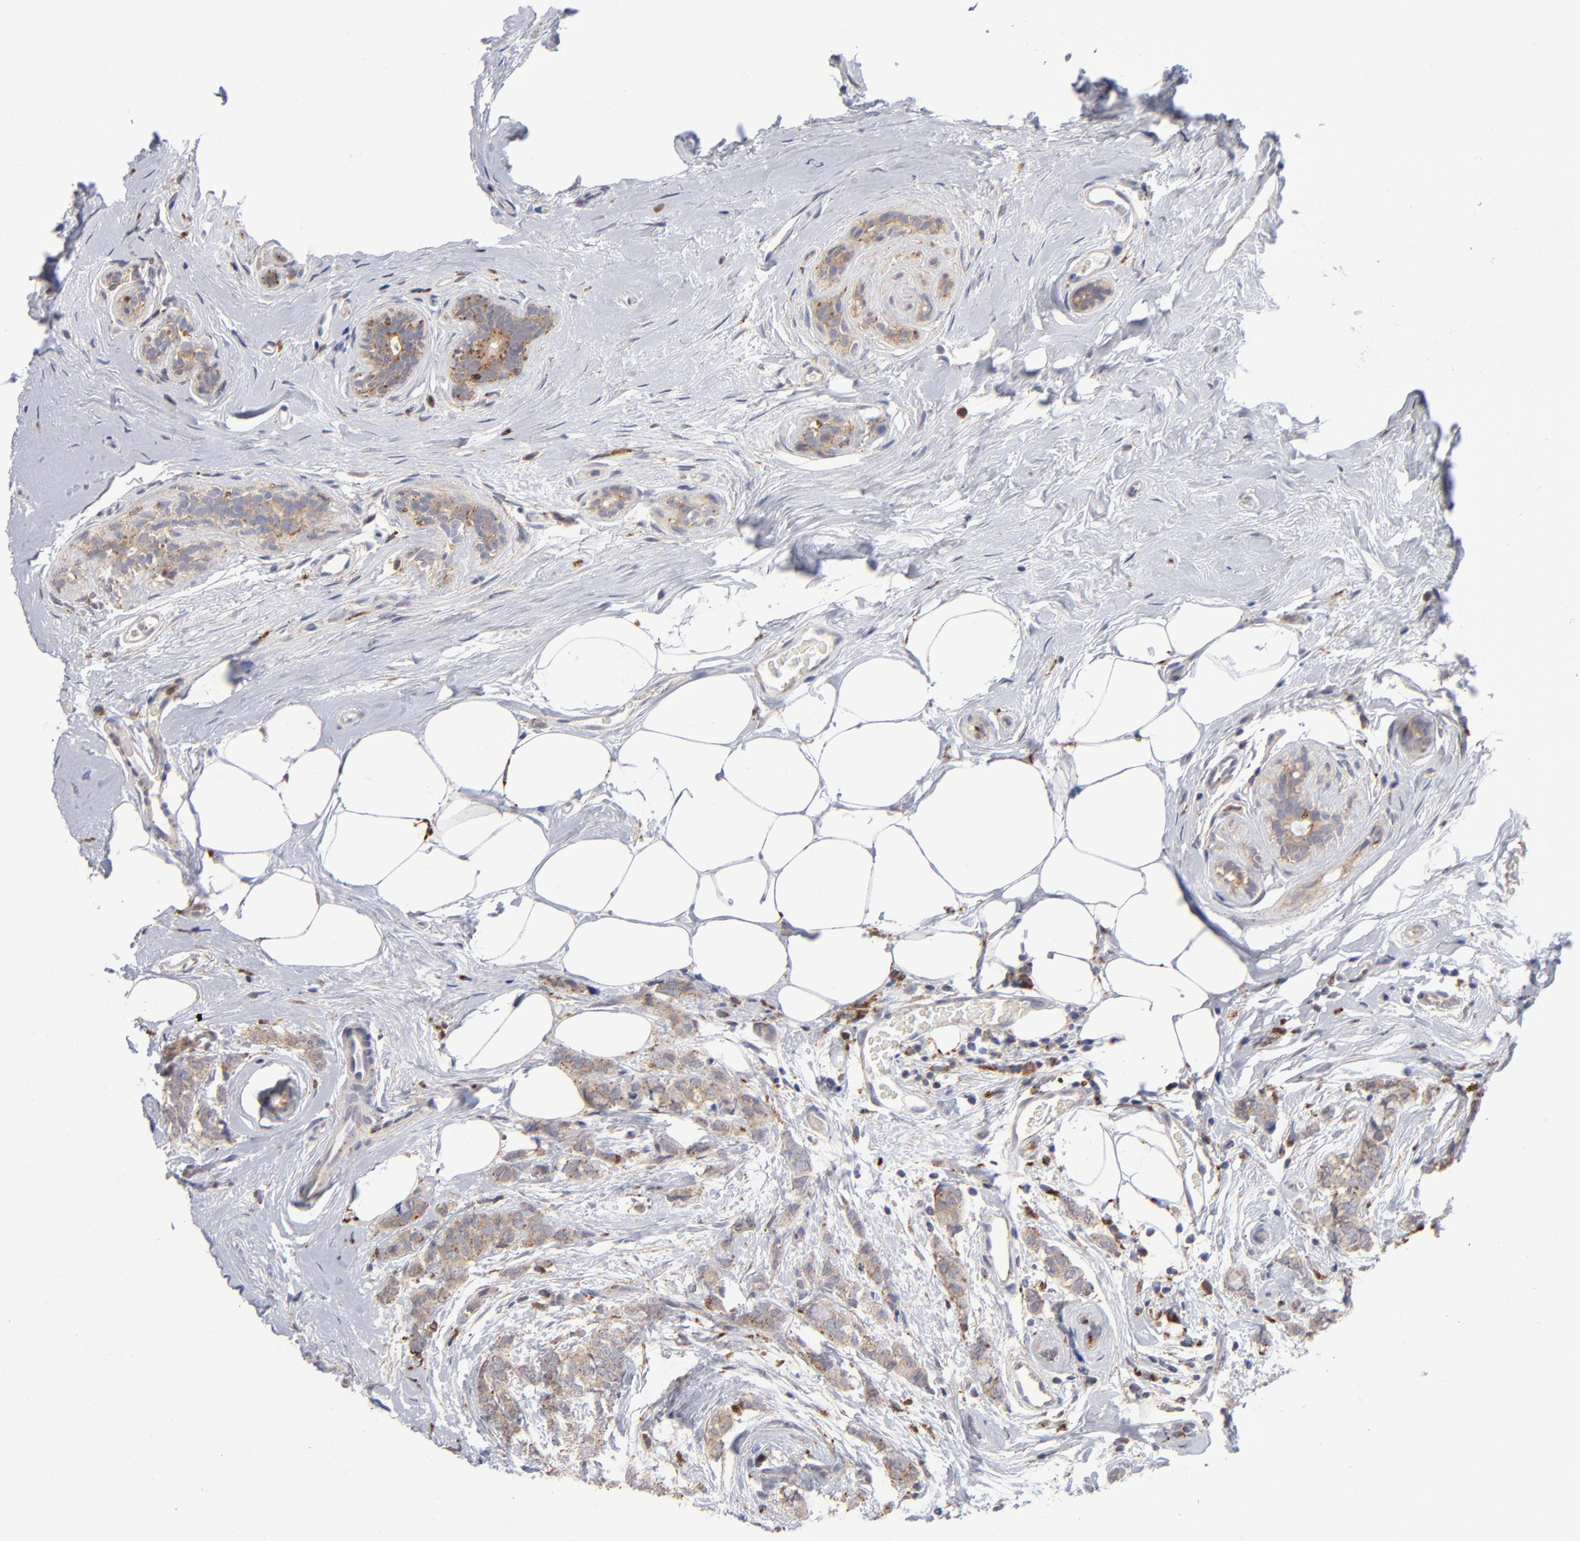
{"staining": {"intensity": "weak", "quantity": ">75%", "location": "cytoplasmic/membranous"}, "tissue": "breast cancer", "cell_type": "Tumor cells", "image_type": "cancer", "snomed": [{"axis": "morphology", "description": "Lobular carcinoma"}, {"axis": "topography", "description": "Breast"}], "caption": "Weak cytoplasmic/membranous expression is identified in about >75% of tumor cells in breast cancer.", "gene": "RRAGB", "patient": {"sex": "female", "age": 60}}